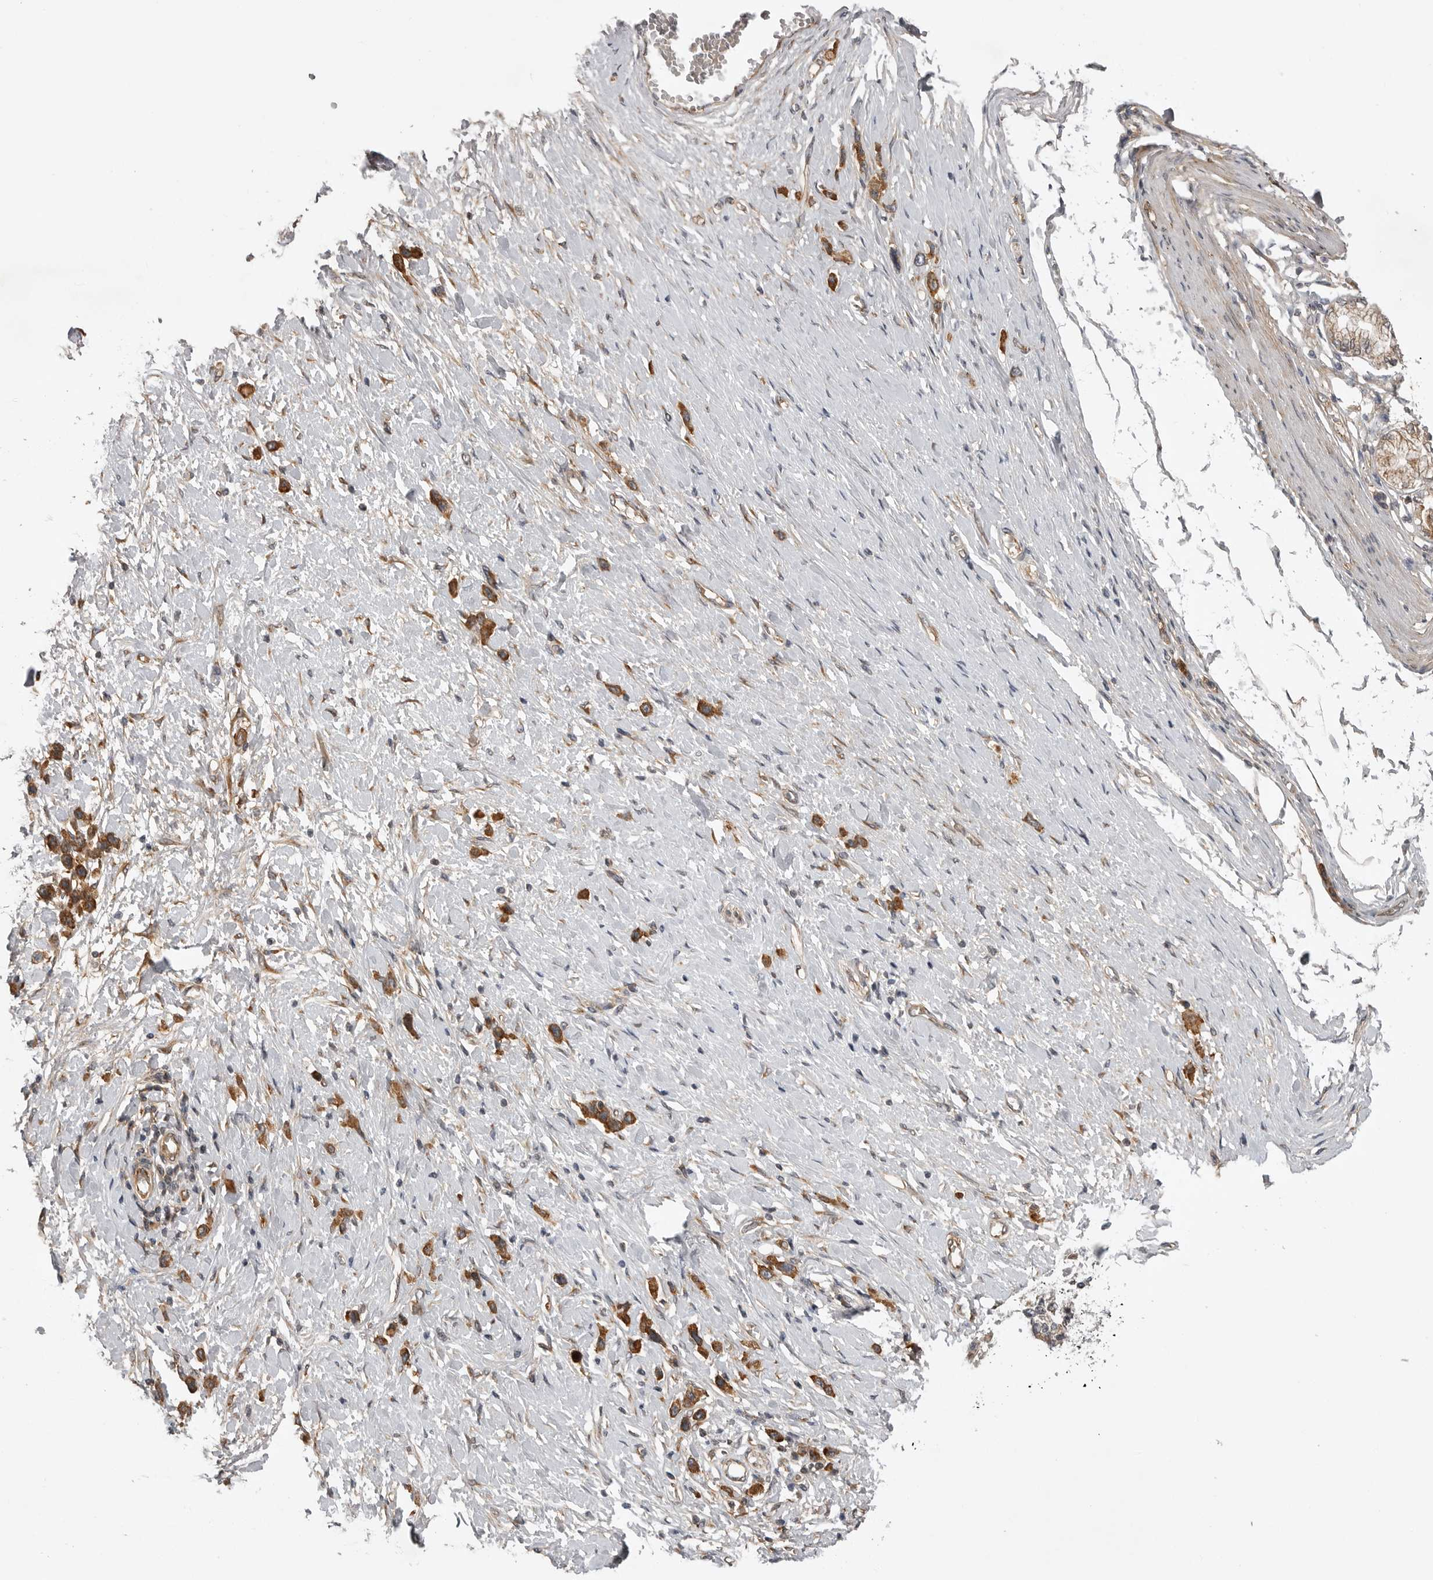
{"staining": {"intensity": "moderate", "quantity": ">75%", "location": "cytoplasmic/membranous"}, "tissue": "stomach cancer", "cell_type": "Tumor cells", "image_type": "cancer", "snomed": [{"axis": "morphology", "description": "Adenocarcinoma, NOS"}, {"axis": "topography", "description": "Stomach"}], "caption": "Brown immunohistochemical staining in human stomach cancer displays moderate cytoplasmic/membranous expression in approximately >75% of tumor cells.", "gene": "LRRC45", "patient": {"sex": "female", "age": 65}}